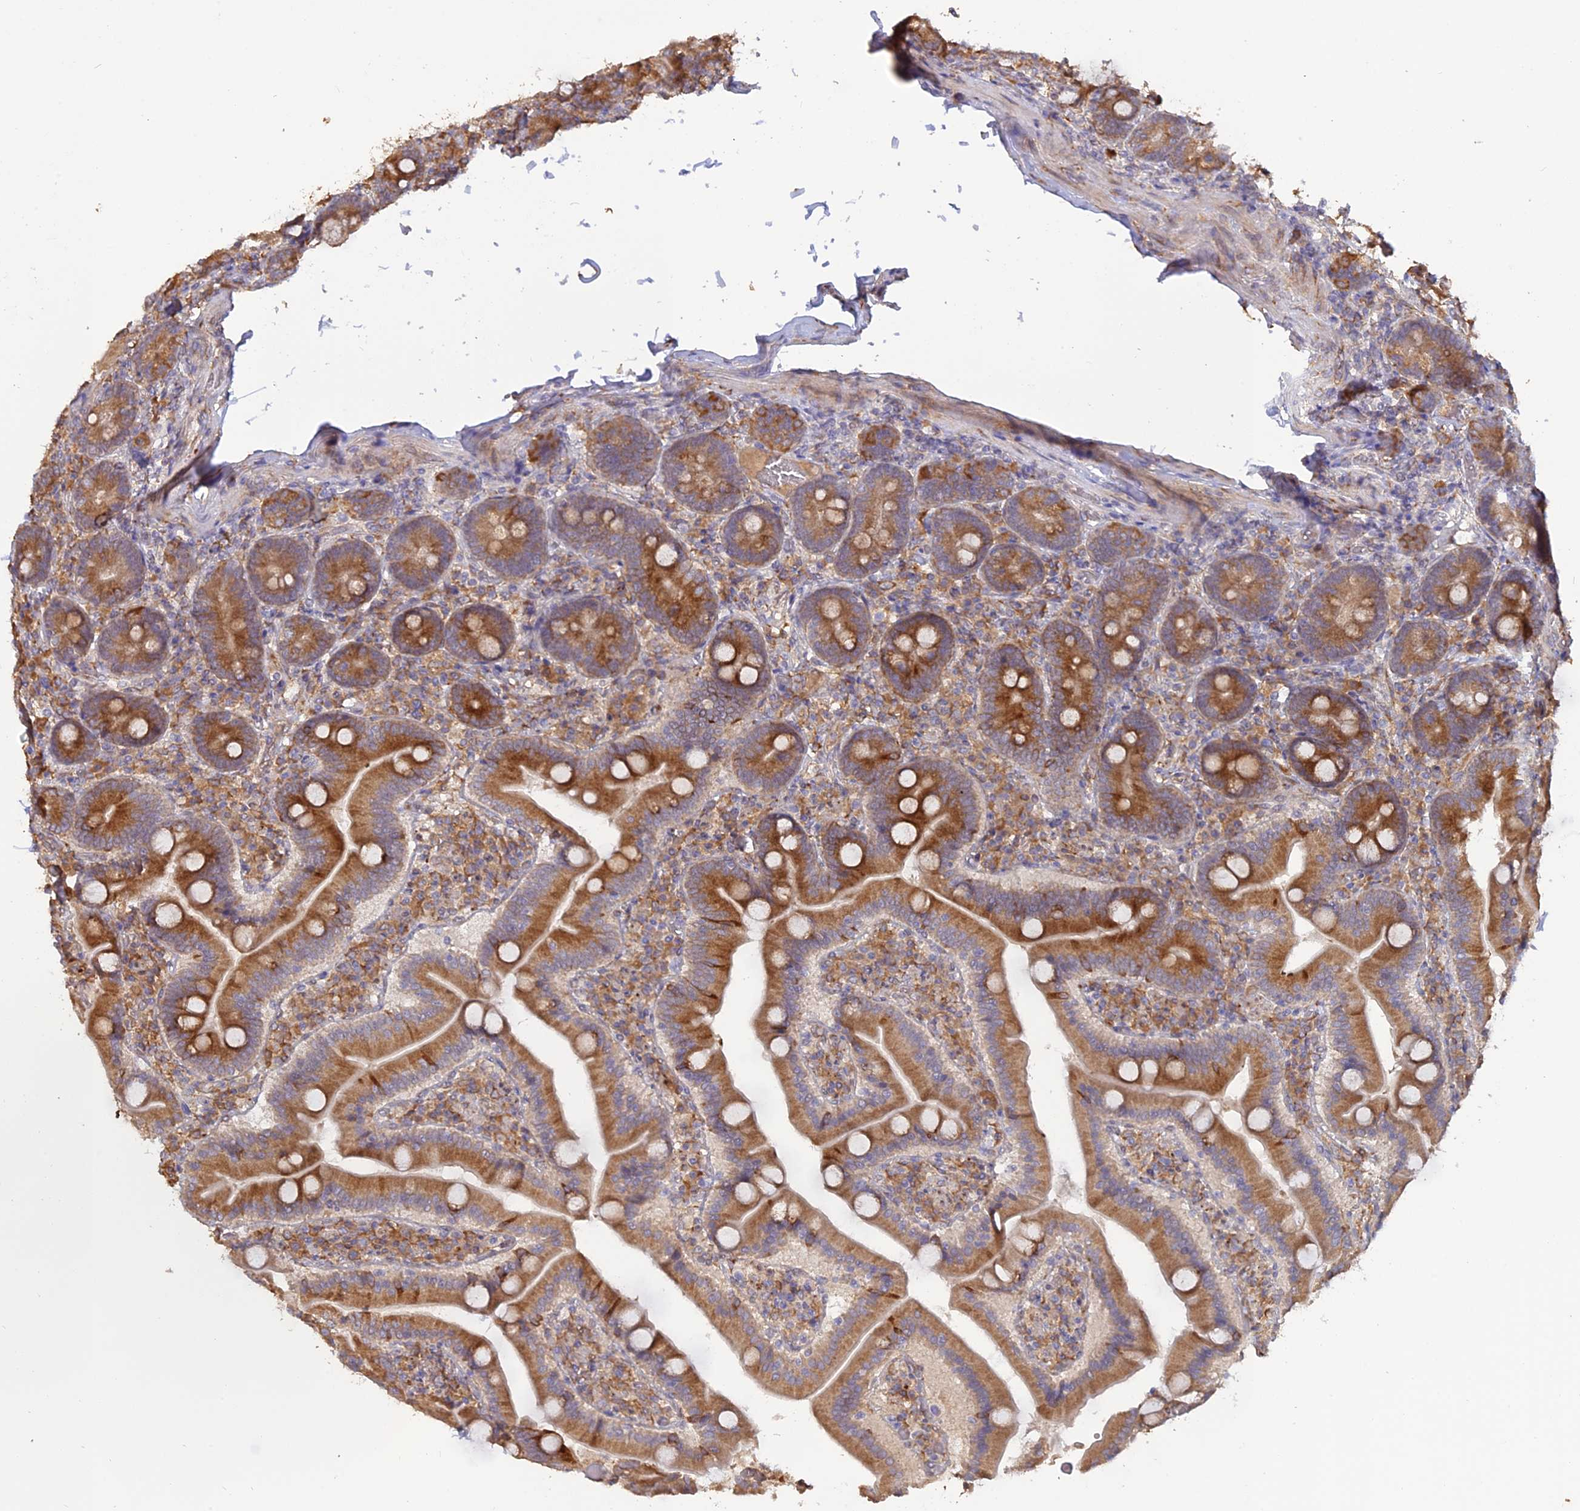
{"staining": {"intensity": "strong", "quantity": ">75%", "location": "cytoplasmic/membranous"}, "tissue": "duodenum", "cell_type": "Glandular cells", "image_type": "normal", "snomed": [{"axis": "morphology", "description": "Normal tissue, NOS"}, {"axis": "topography", "description": "Duodenum"}], "caption": "The photomicrograph displays a brown stain indicating the presence of a protein in the cytoplasmic/membranous of glandular cells in duodenum.", "gene": "PPIC", "patient": {"sex": "female", "age": 62}}